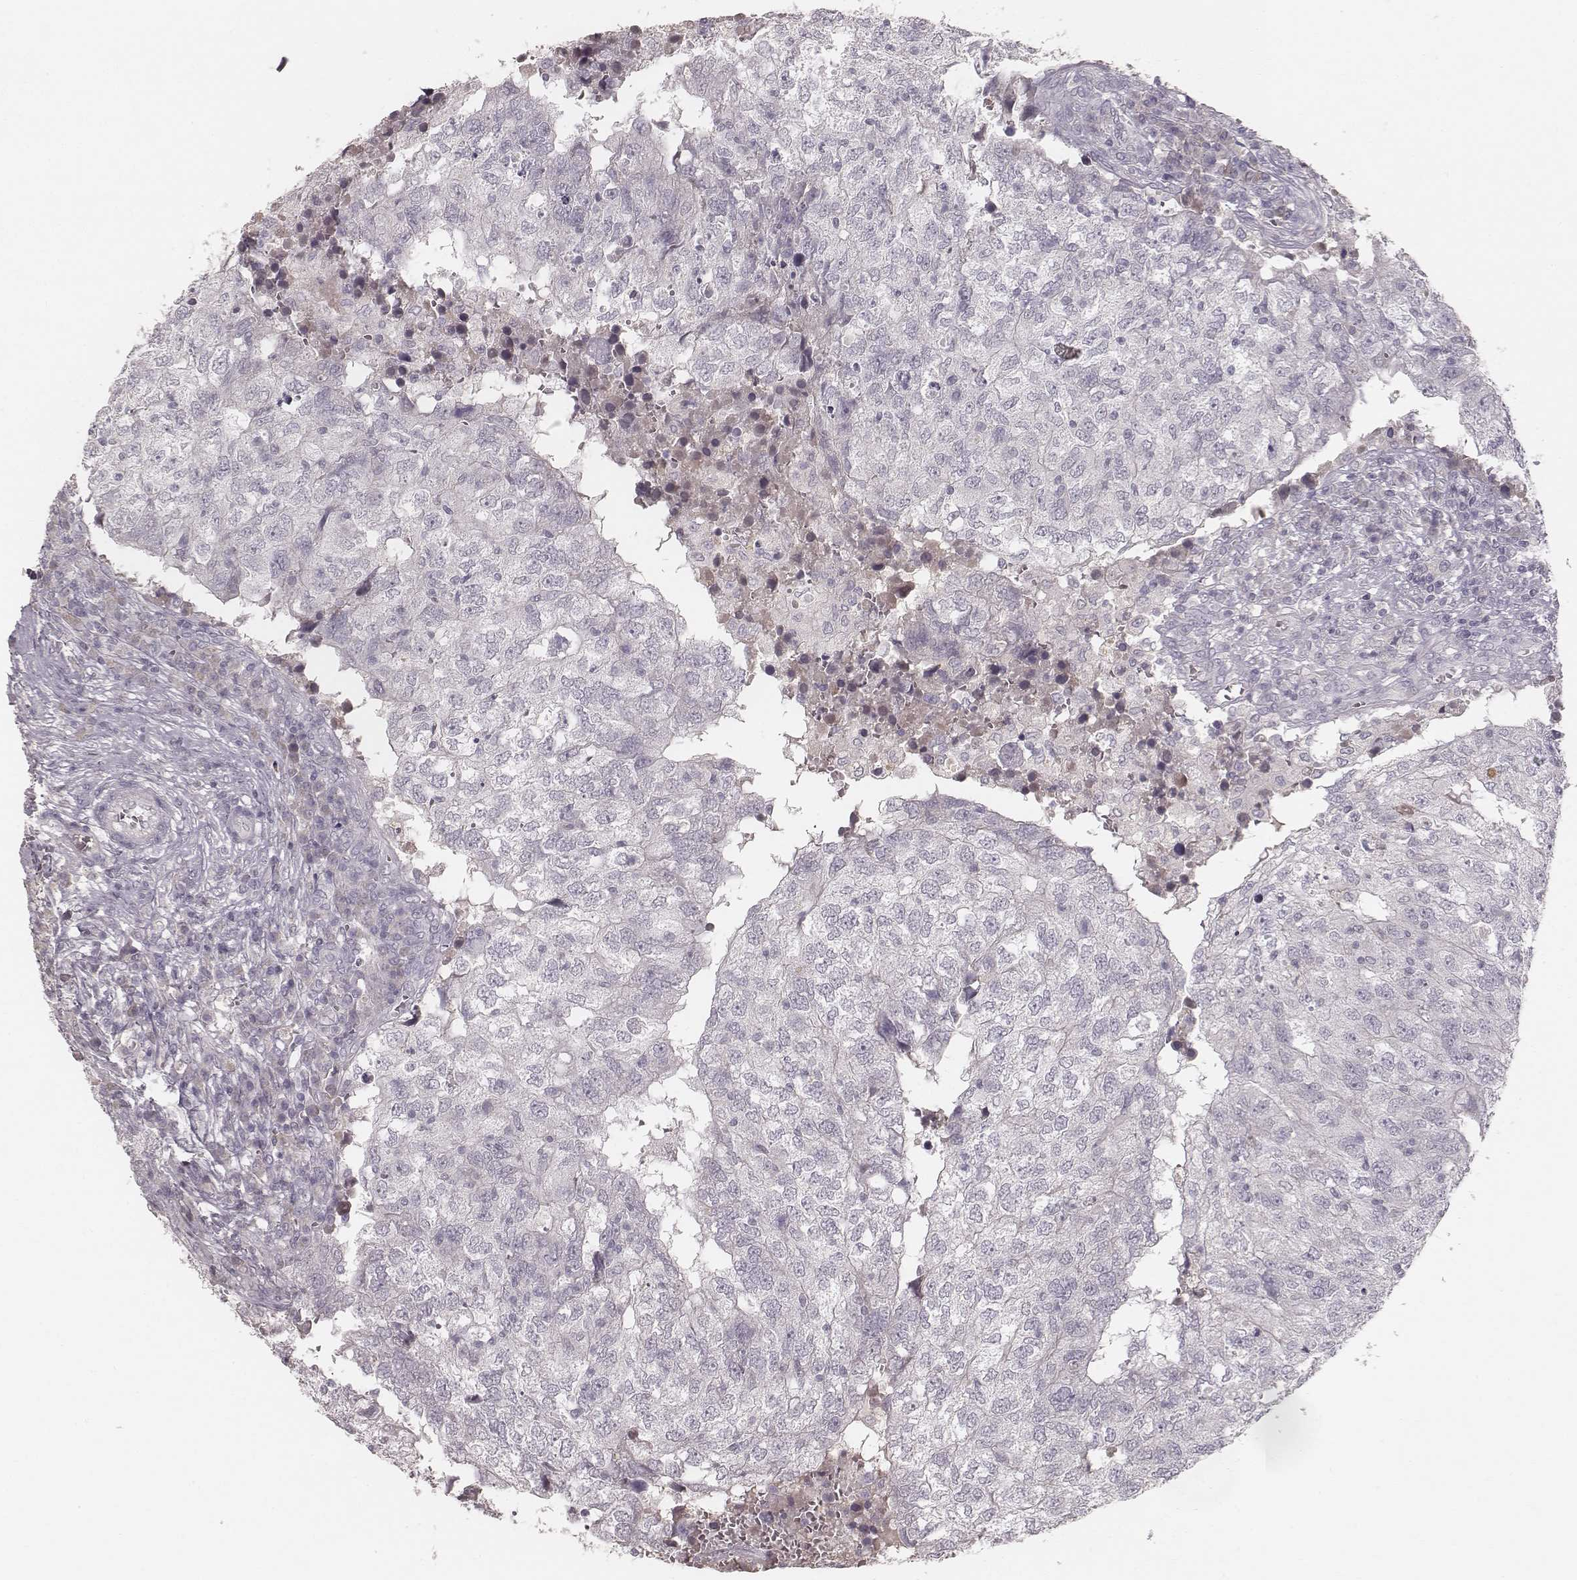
{"staining": {"intensity": "negative", "quantity": "none", "location": "none"}, "tissue": "breast cancer", "cell_type": "Tumor cells", "image_type": "cancer", "snomed": [{"axis": "morphology", "description": "Duct carcinoma"}, {"axis": "topography", "description": "Breast"}], "caption": "The IHC micrograph has no significant staining in tumor cells of breast cancer (infiltrating ductal carcinoma) tissue. Brightfield microscopy of immunohistochemistry (IHC) stained with DAB (brown) and hematoxylin (blue), captured at high magnification.", "gene": "LY6K", "patient": {"sex": "female", "age": 30}}